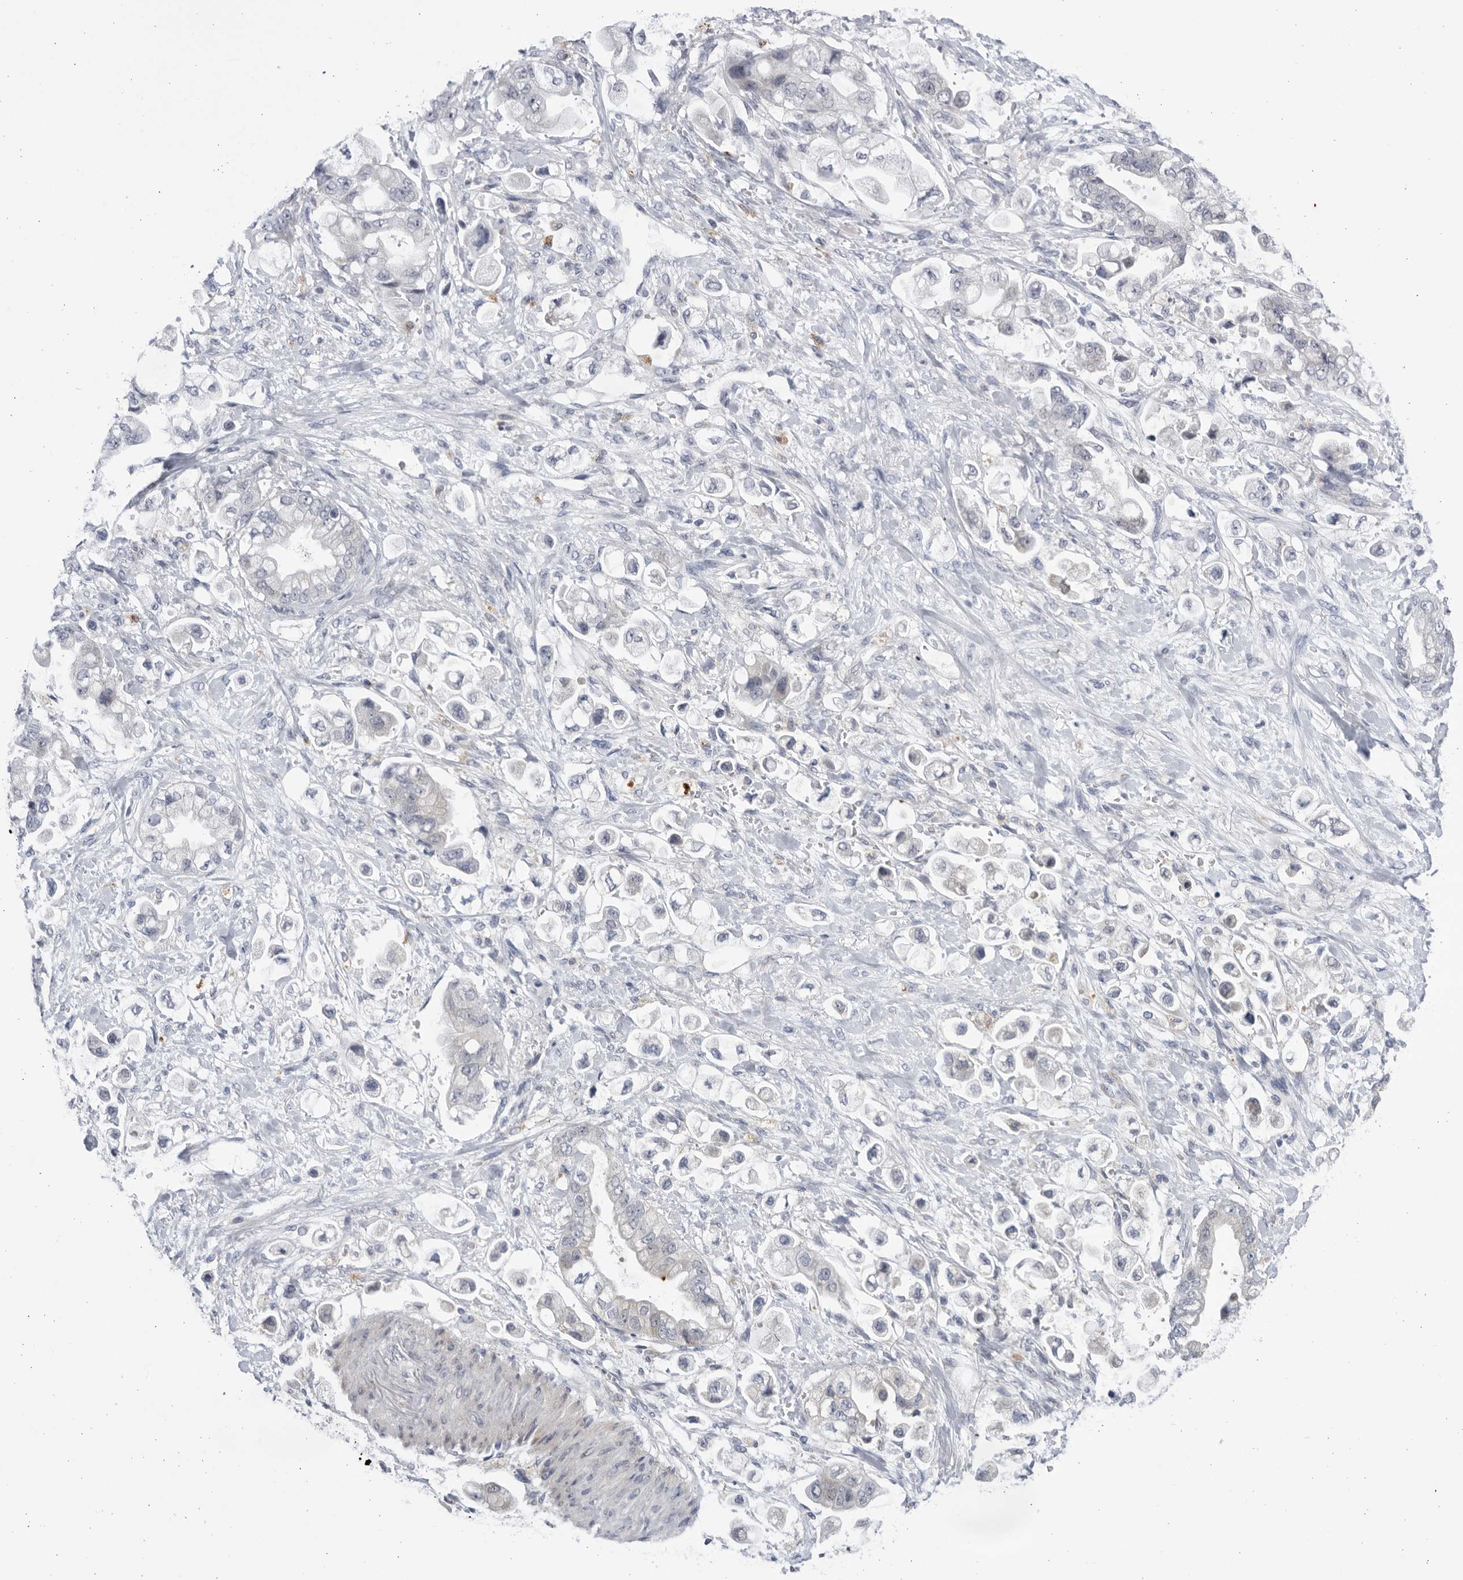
{"staining": {"intensity": "negative", "quantity": "none", "location": "none"}, "tissue": "stomach cancer", "cell_type": "Tumor cells", "image_type": "cancer", "snomed": [{"axis": "morphology", "description": "Adenocarcinoma, NOS"}, {"axis": "topography", "description": "Stomach"}], "caption": "High magnification brightfield microscopy of stomach cancer (adenocarcinoma) stained with DAB (3,3'-diaminobenzidine) (brown) and counterstained with hematoxylin (blue): tumor cells show no significant positivity.", "gene": "CCDC181", "patient": {"sex": "male", "age": 62}}